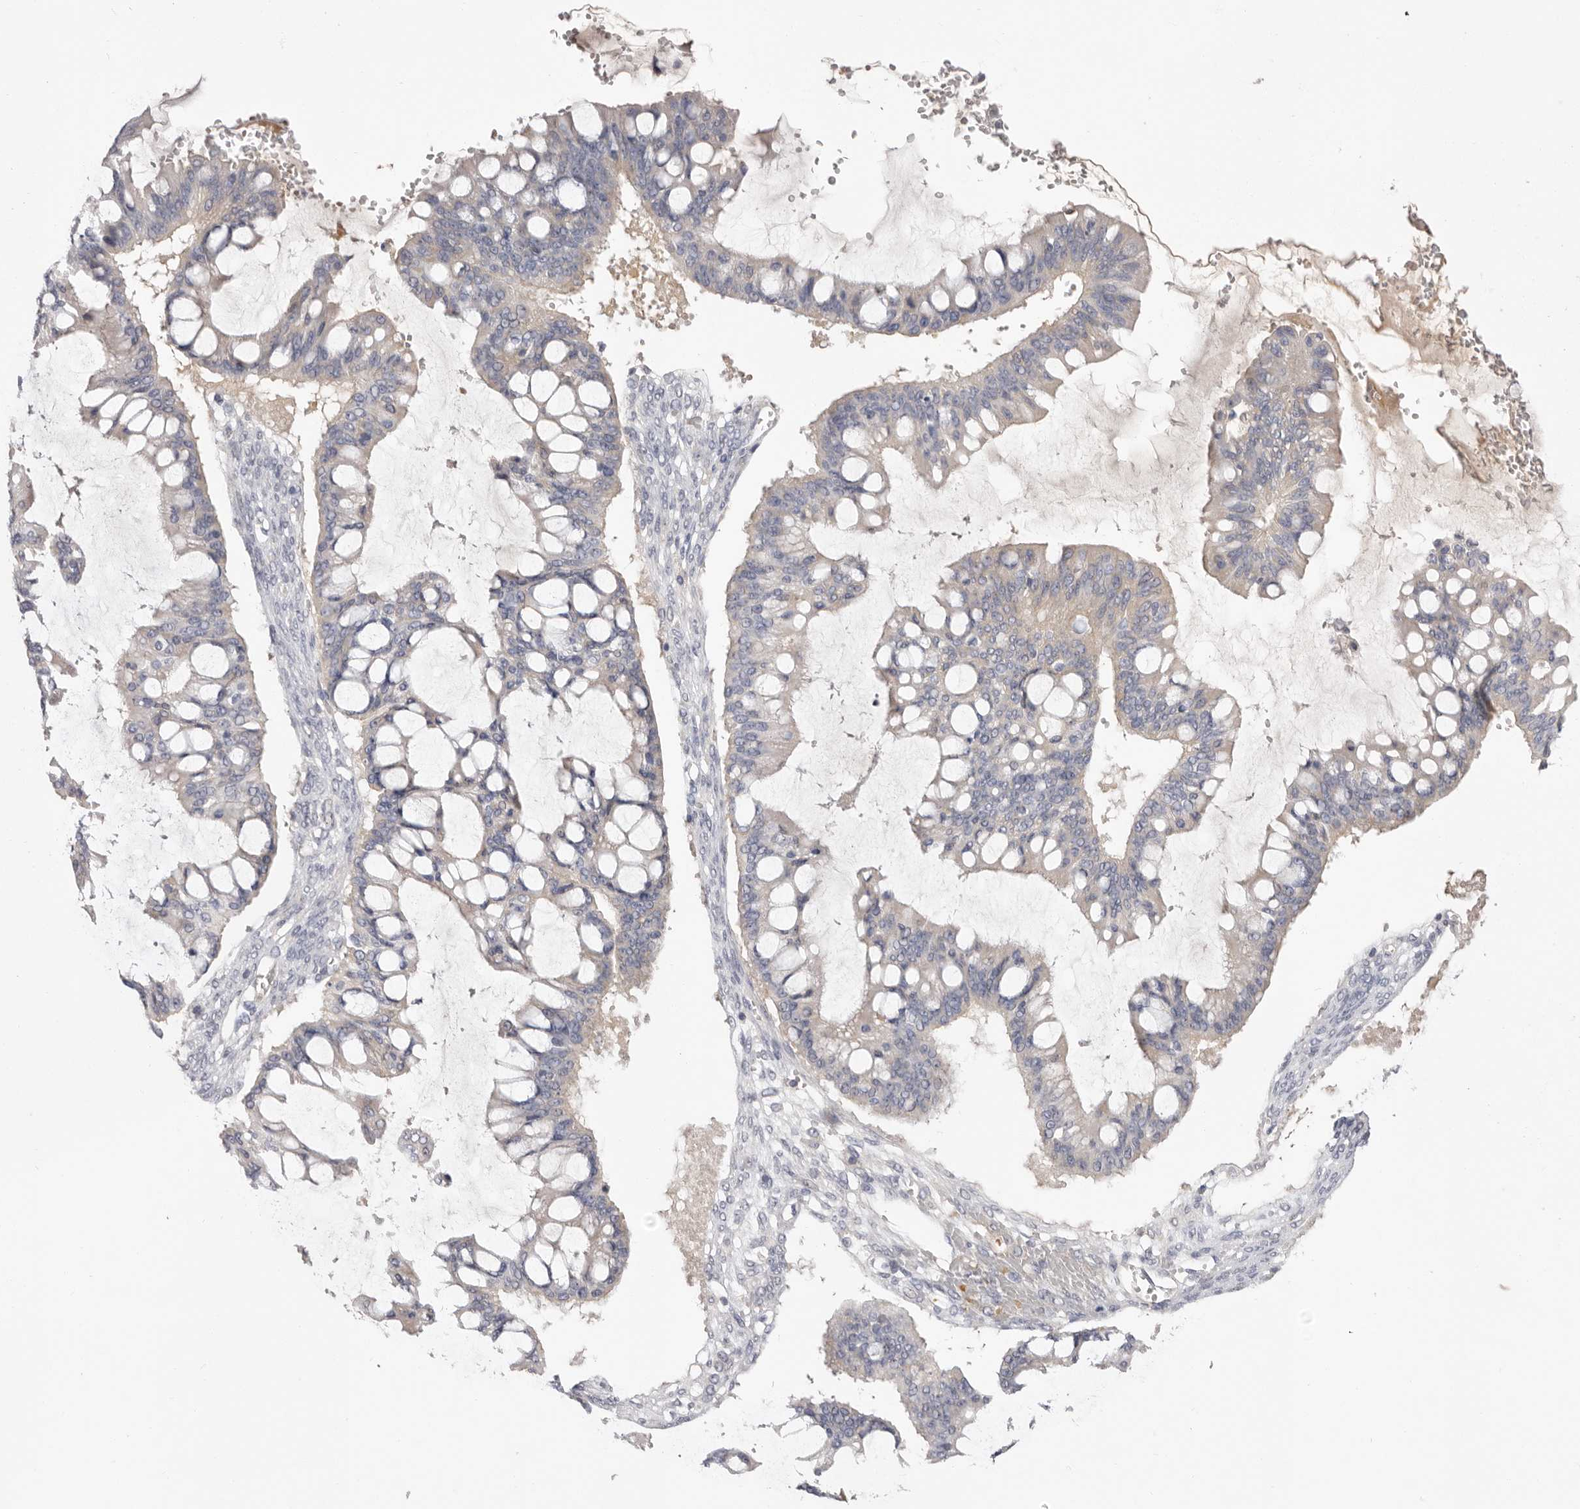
{"staining": {"intensity": "negative", "quantity": "none", "location": "none"}, "tissue": "ovarian cancer", "cell_type": "Tumor cells", "image_type": "cancer", "snomed": [{"axis": "morphology", "description": "Cystadenocarcinoma, mucinous, NOS"}, {"axis": "topography", "description": "Ovary"}], "caption": "Tumor cells are negative for brown protein staining in ovarian cancer.", "gene": "LMLN", "patient": {"sex": "female", "age": 73}}